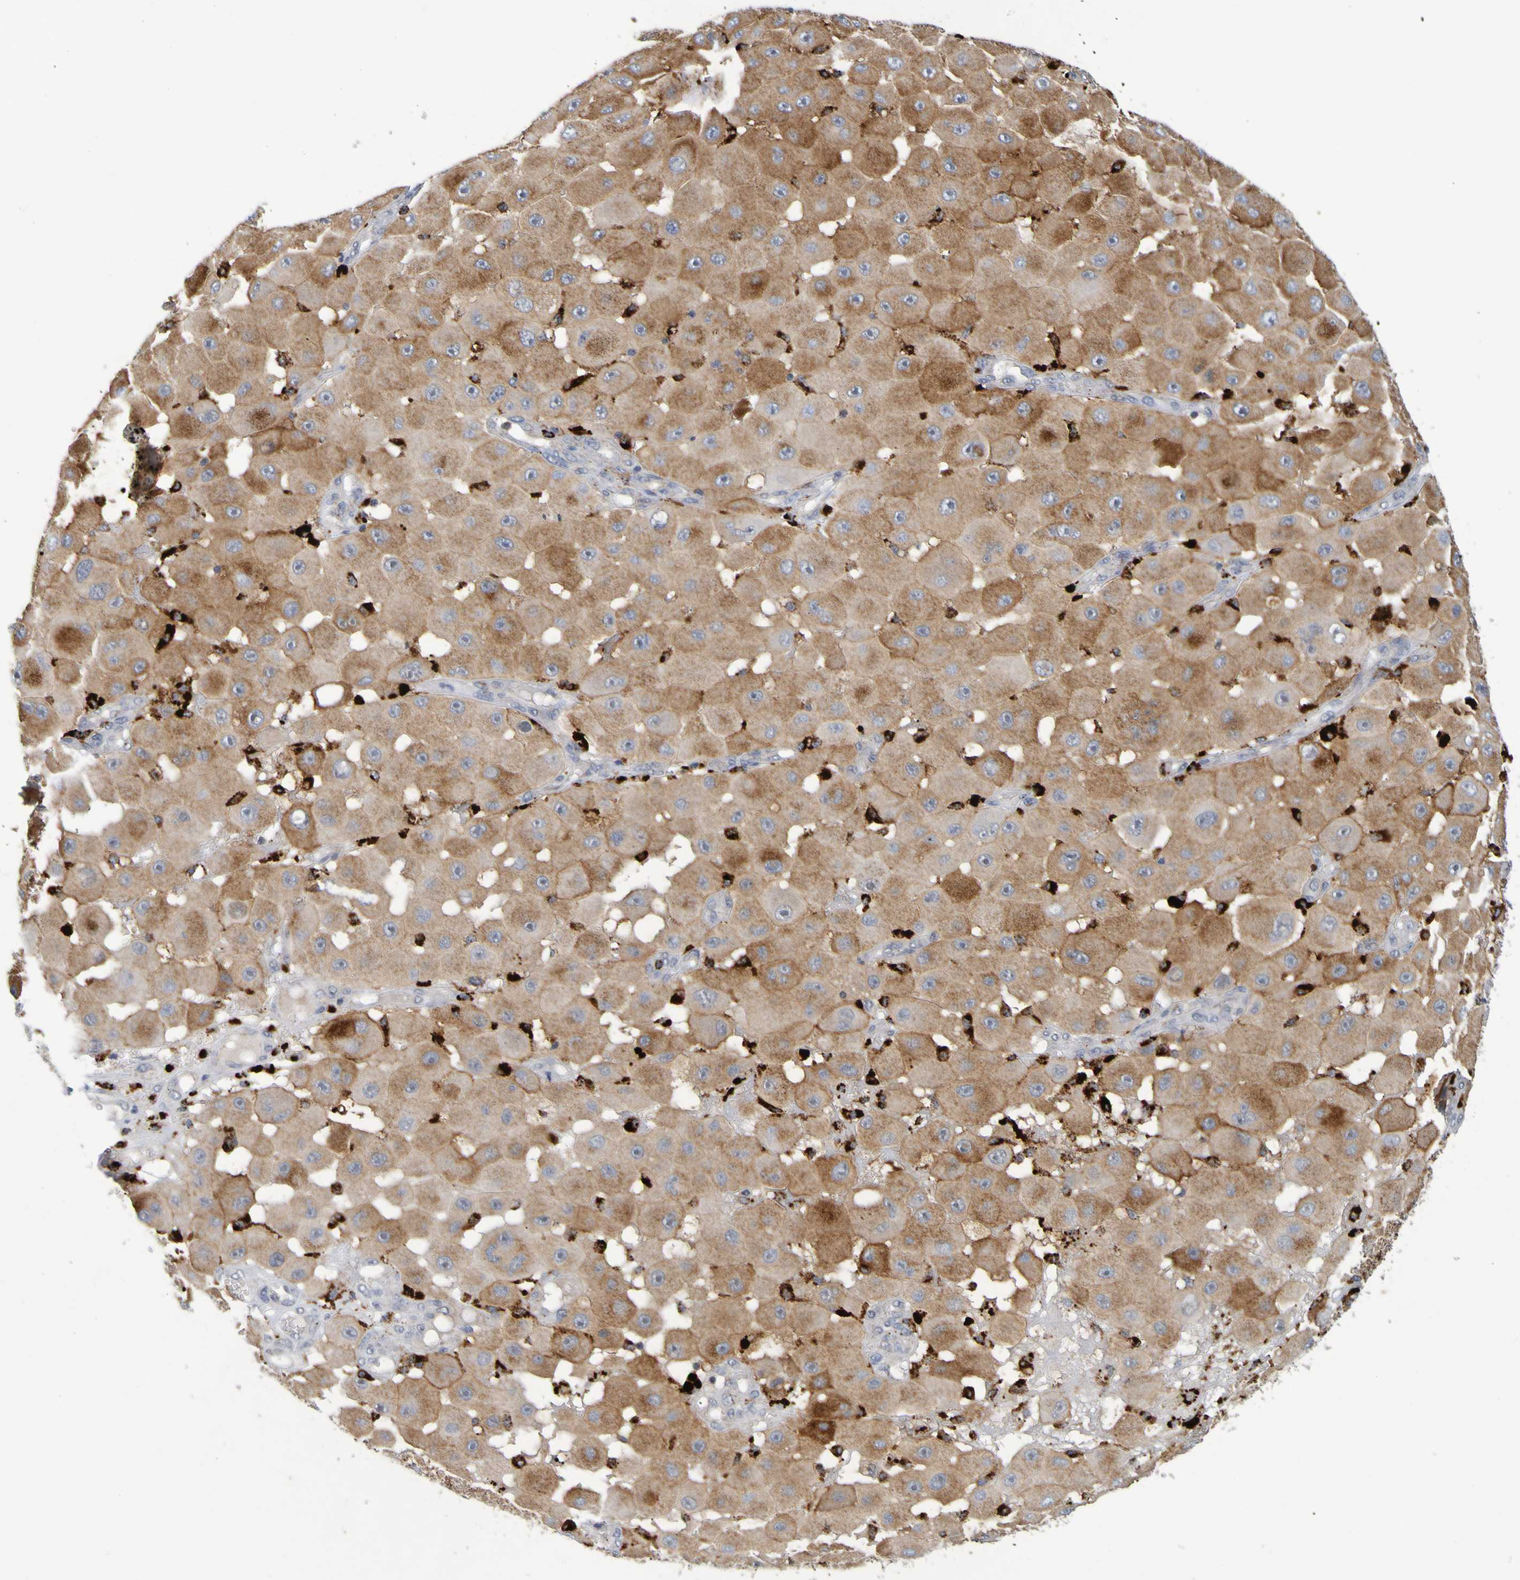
{"staining": {"intensity": "moderate", "quantity": "25%-75%", "location": "cytoplasmic/membranous"}, "tissue": "melanoma", "cell_type": "Tumor cells", "image_type": "cancer", "snomed": [{"axis": "morphology", "description": "Malignant melanoma, NOS"}, {"axis": "topography", "description": "Skin"}], "caption": "High-power microscopy captured an IHC image of malignant melanoma, revealing moderate cytoplasmic/membranous expression in about 25%-75% of tumor cells.", "gene": "TPH1", "patient": {"sex": "female", "age": 81}}